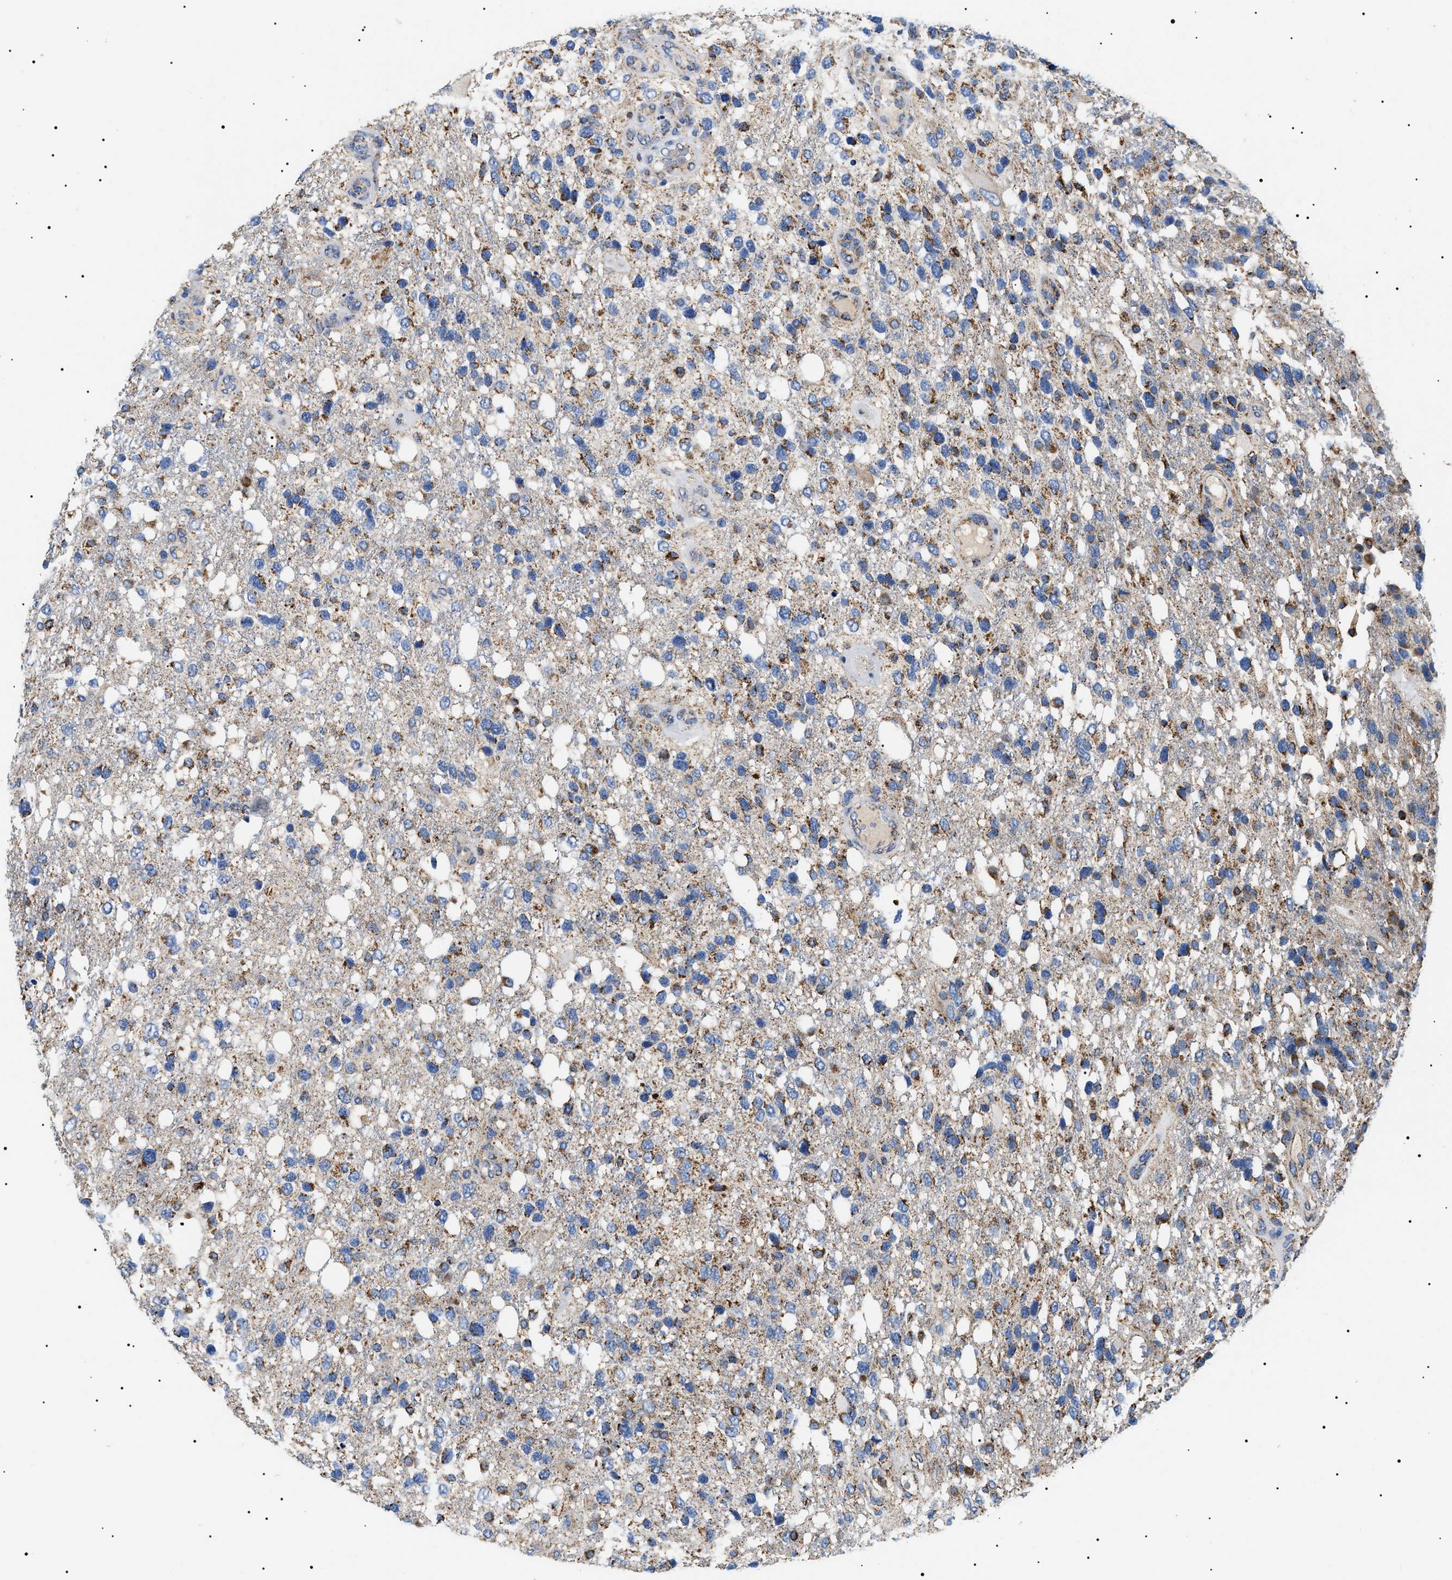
{"staining": {"intensity": "moderate", "quantity": "<25%", "location": "cytoplasmic/membranous"}, "tissue": "glioma", "cell_type": "Tumor cells", "image_type": "cancer", "snomed": [{"axis": "morphology", "description": "Glioma, malignant, High grade"}, {"axis": "topography", "description": "Brain"}], "caption": "Immunohistochemical staining of human glioma exhibits moderate cytoplasmic/membranous protein staining in approximately <25% of tumor cells.", "gene": "OXSM", "patient": {"sex": "female", "age": 58}}